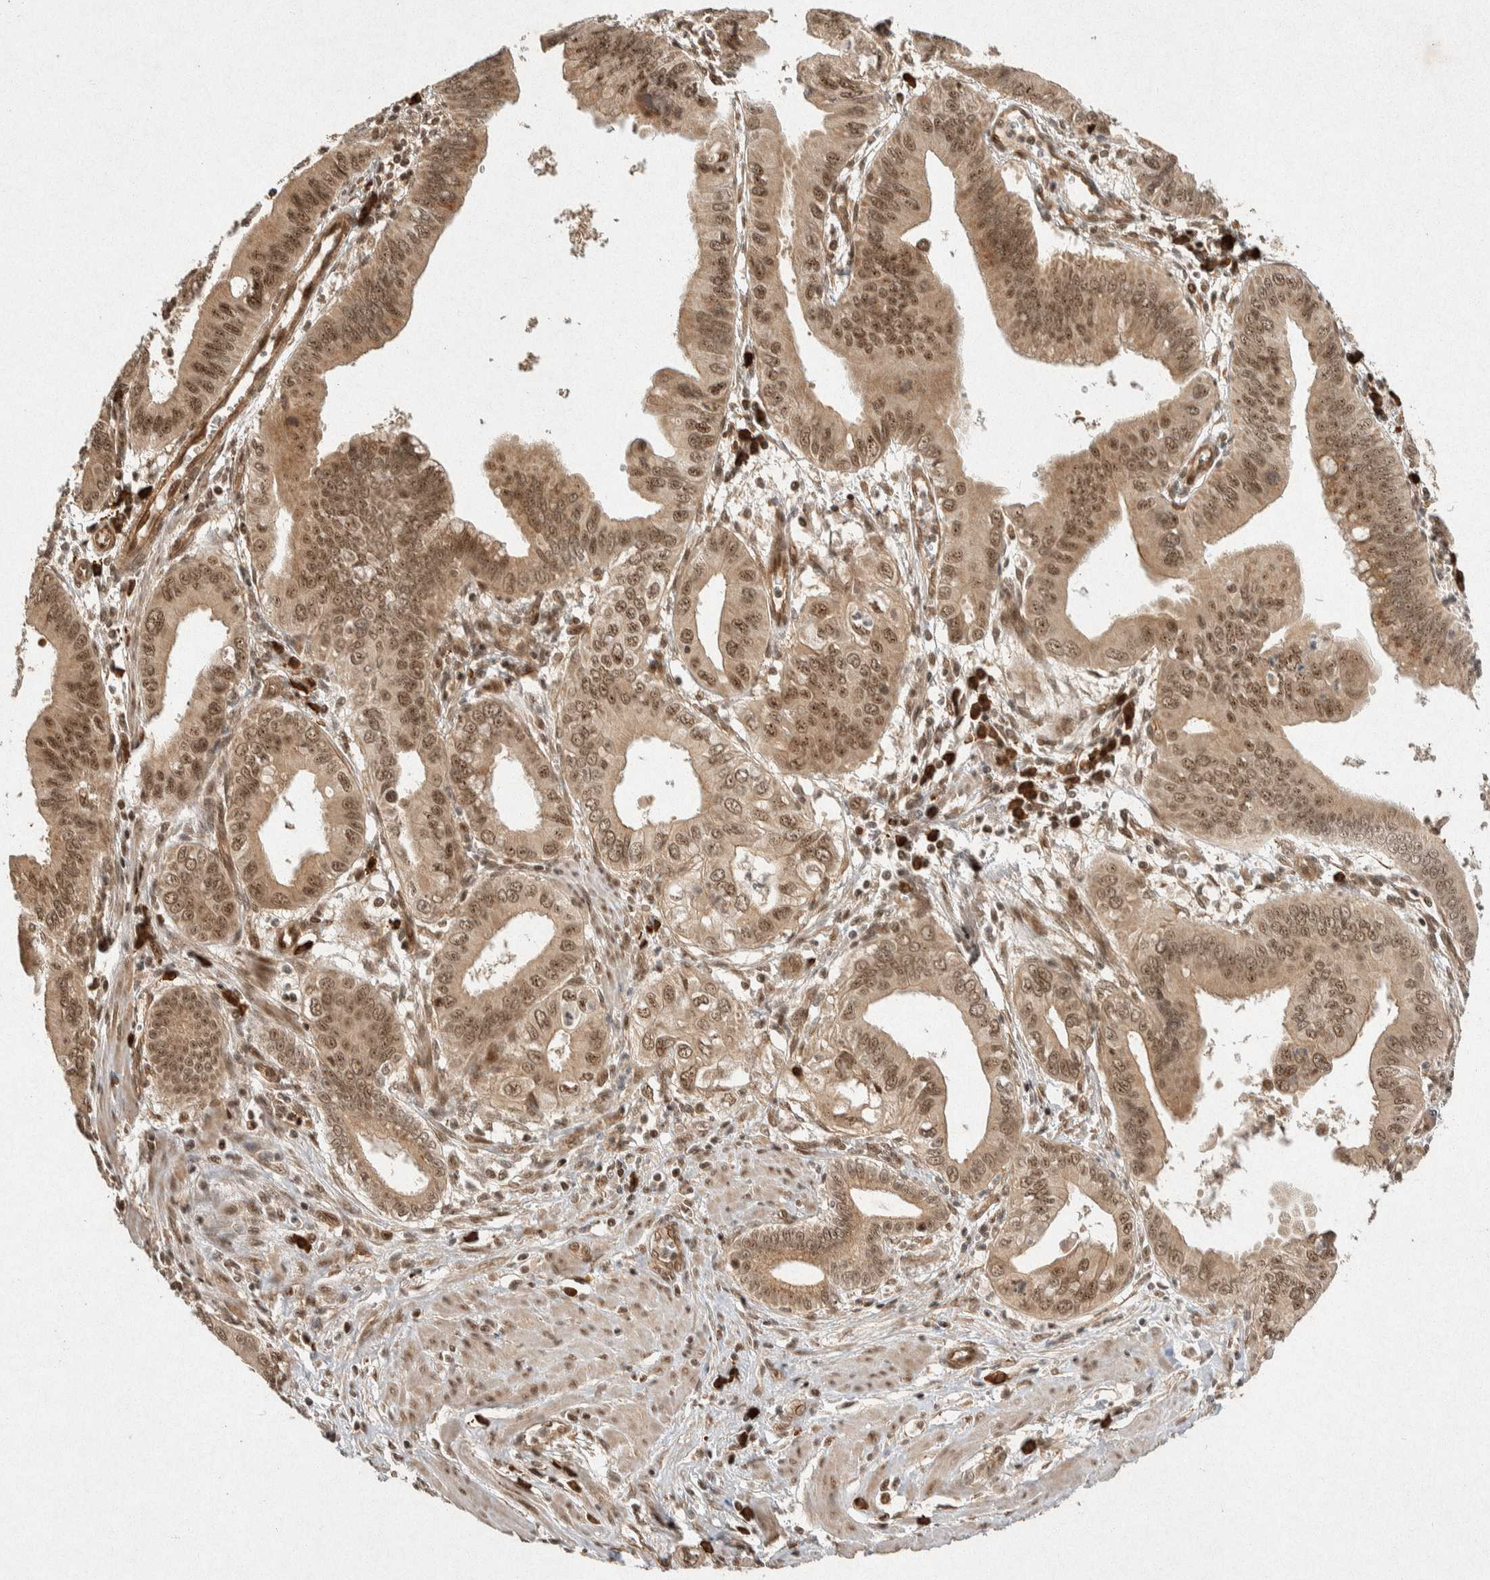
{"staining": {"intensity": "moderate", "quantity": ">75%", "location": "cytoplasmic/membranous,nuclear"}, "tissue": "pancreatic cancer", "cell_type": "Tumor cells", "image_type": "cancer", "snomed": [{"axis": "morphology", "description": "Normal tissue, NOS"}, {"axis": "topography", "description": "Lymph node"}], "caption": "Protein expression analysis of pancreatic cancer demonstrates moderate cytoplasmic/membranous and nuclear positivity in approximately >75% of tumor cells.", "gene": "TOR1B", "patient": {"sex": "male", "age": 50}}